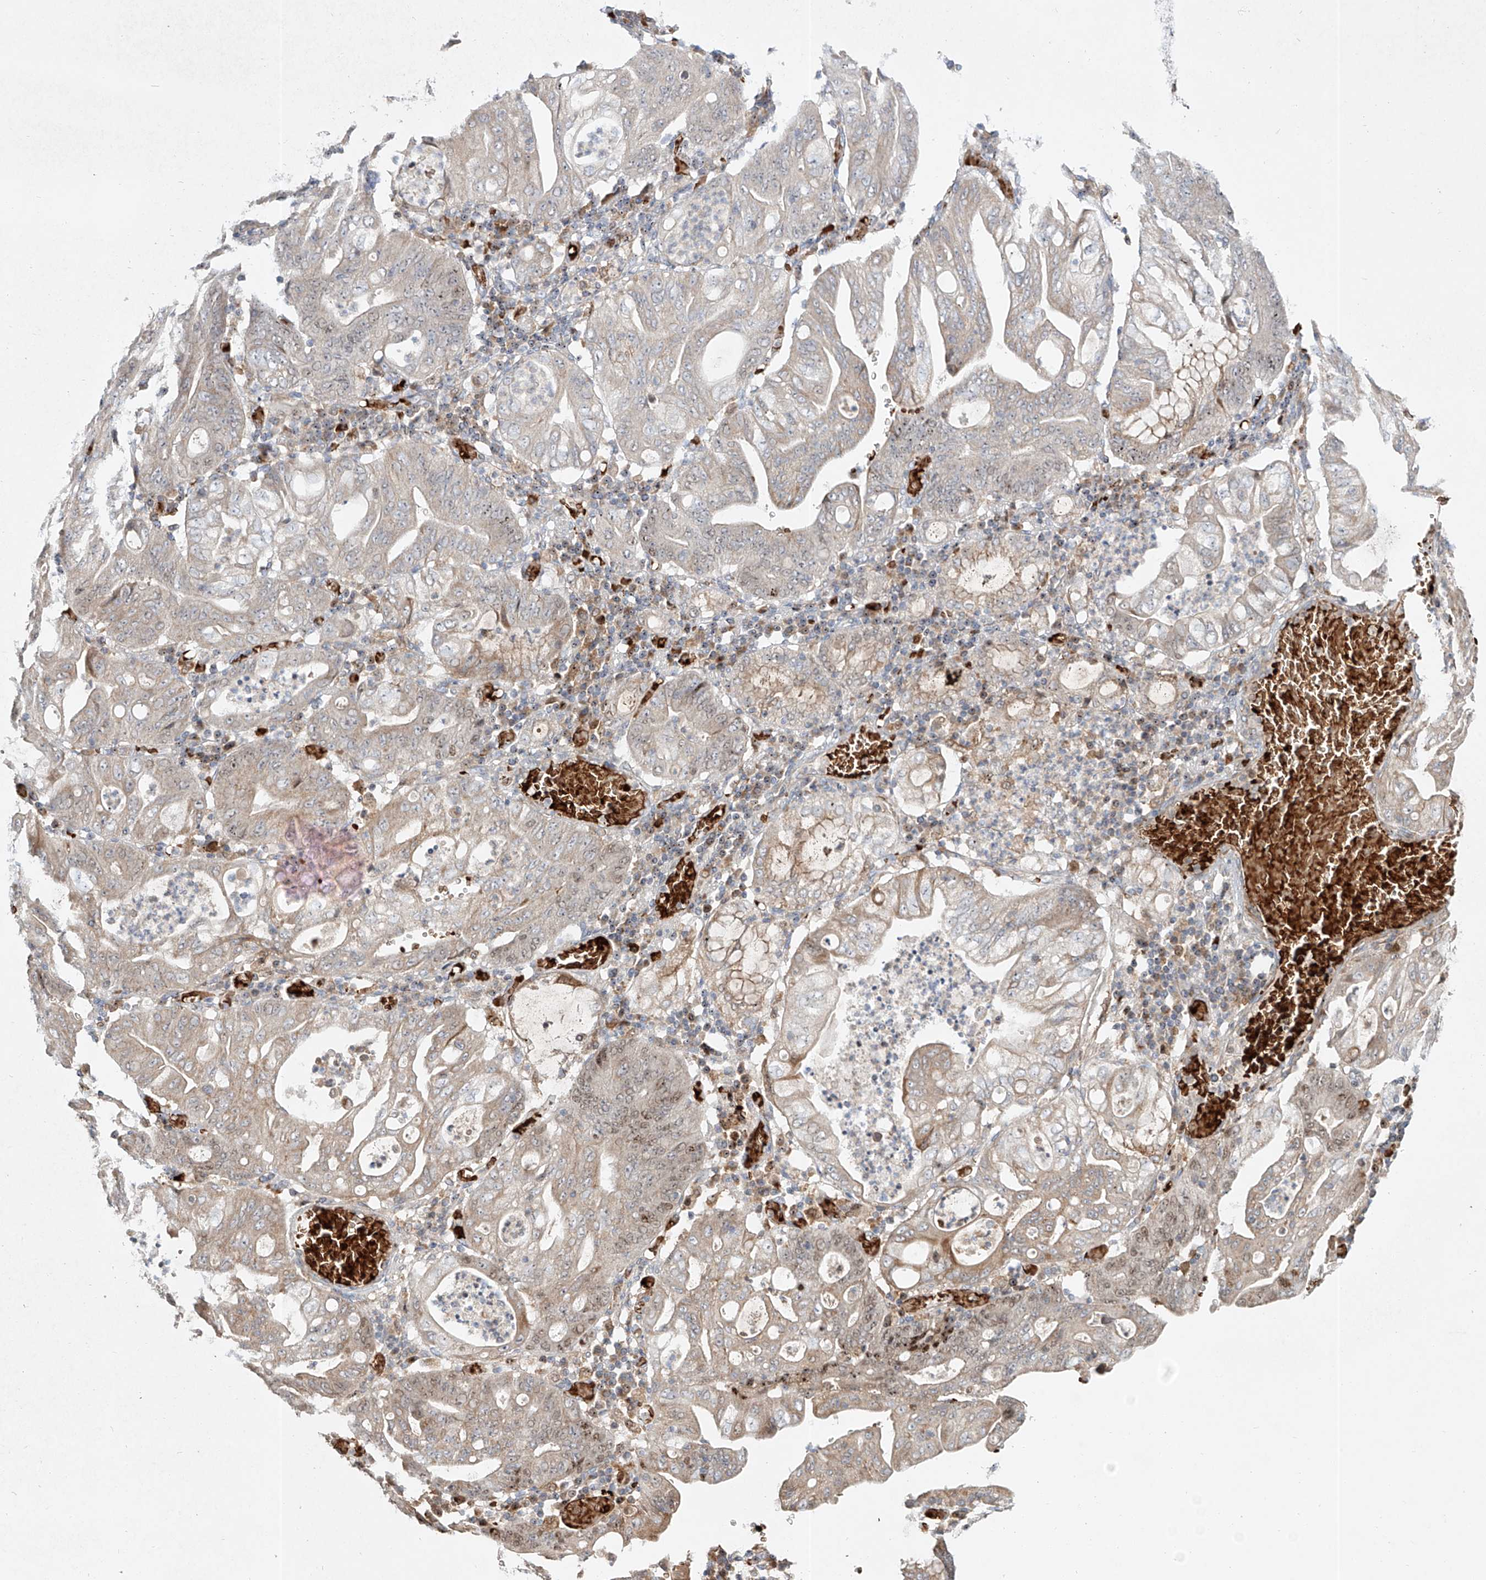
{"staining": {"intensity": "moderate", "quantity": "25%-75%", "location": "cytoplasmic/membranous,nuclear"}, "tissue": "stomach cancer", "cell_type": "Tumor cells", "image_type": "cancer", "snomed": [{"axis": "morphology", "description": "Adenocarcinoma, NOS"}, {"axis": "topography", "description": "Stomach"}], "caption": "Stomach adenocarcinoma stained for a protein (brown) displays moderate cytoplasmic/membranous and nuclear positive staining in approximately 25%-75% of tumor cells.", "gene": "FGD2", "patient": {"sex": "female", "age": 73}}